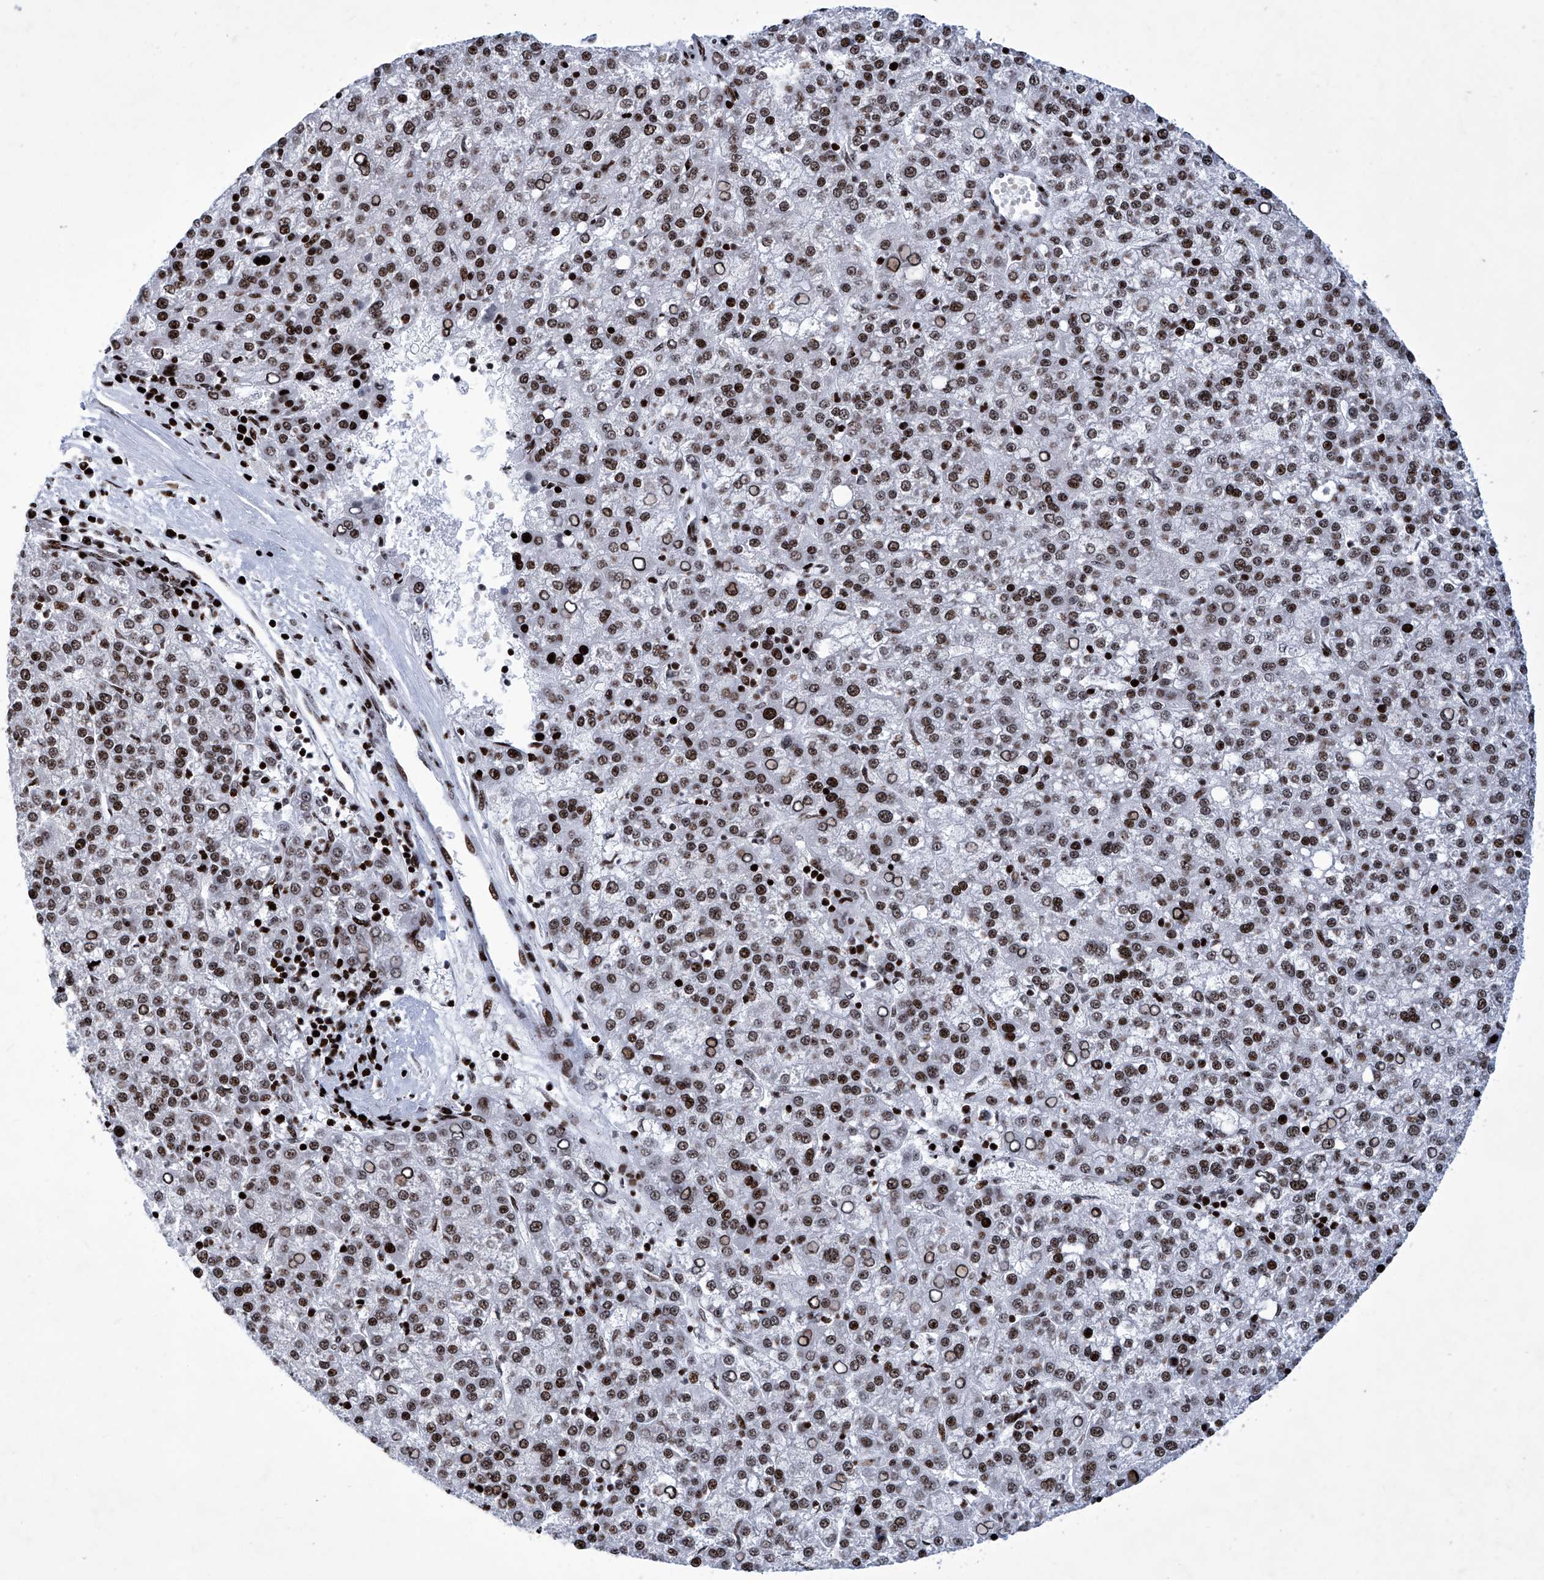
{"staining": {"intensity": "moderate", "quantity": ">75%", "location": "nuclear"}, "tissue": "liver cancer", "cell_type": "Tumor cells", "image_type": "cancer", "snomed": [{"axis": "morphology", "description": "Carcinoma, Hepatocellular, NOS"}, {"axis": "topography", "description": "Liver"}], "caption": "Liver cancer stained for a protein reveals moderate nuclear positivity in tumor cells. (Brightfield microscopy of DAB IHC at high magnification).", "gene": "HEY2", "patient": {"sex": "female", "age": 58}}